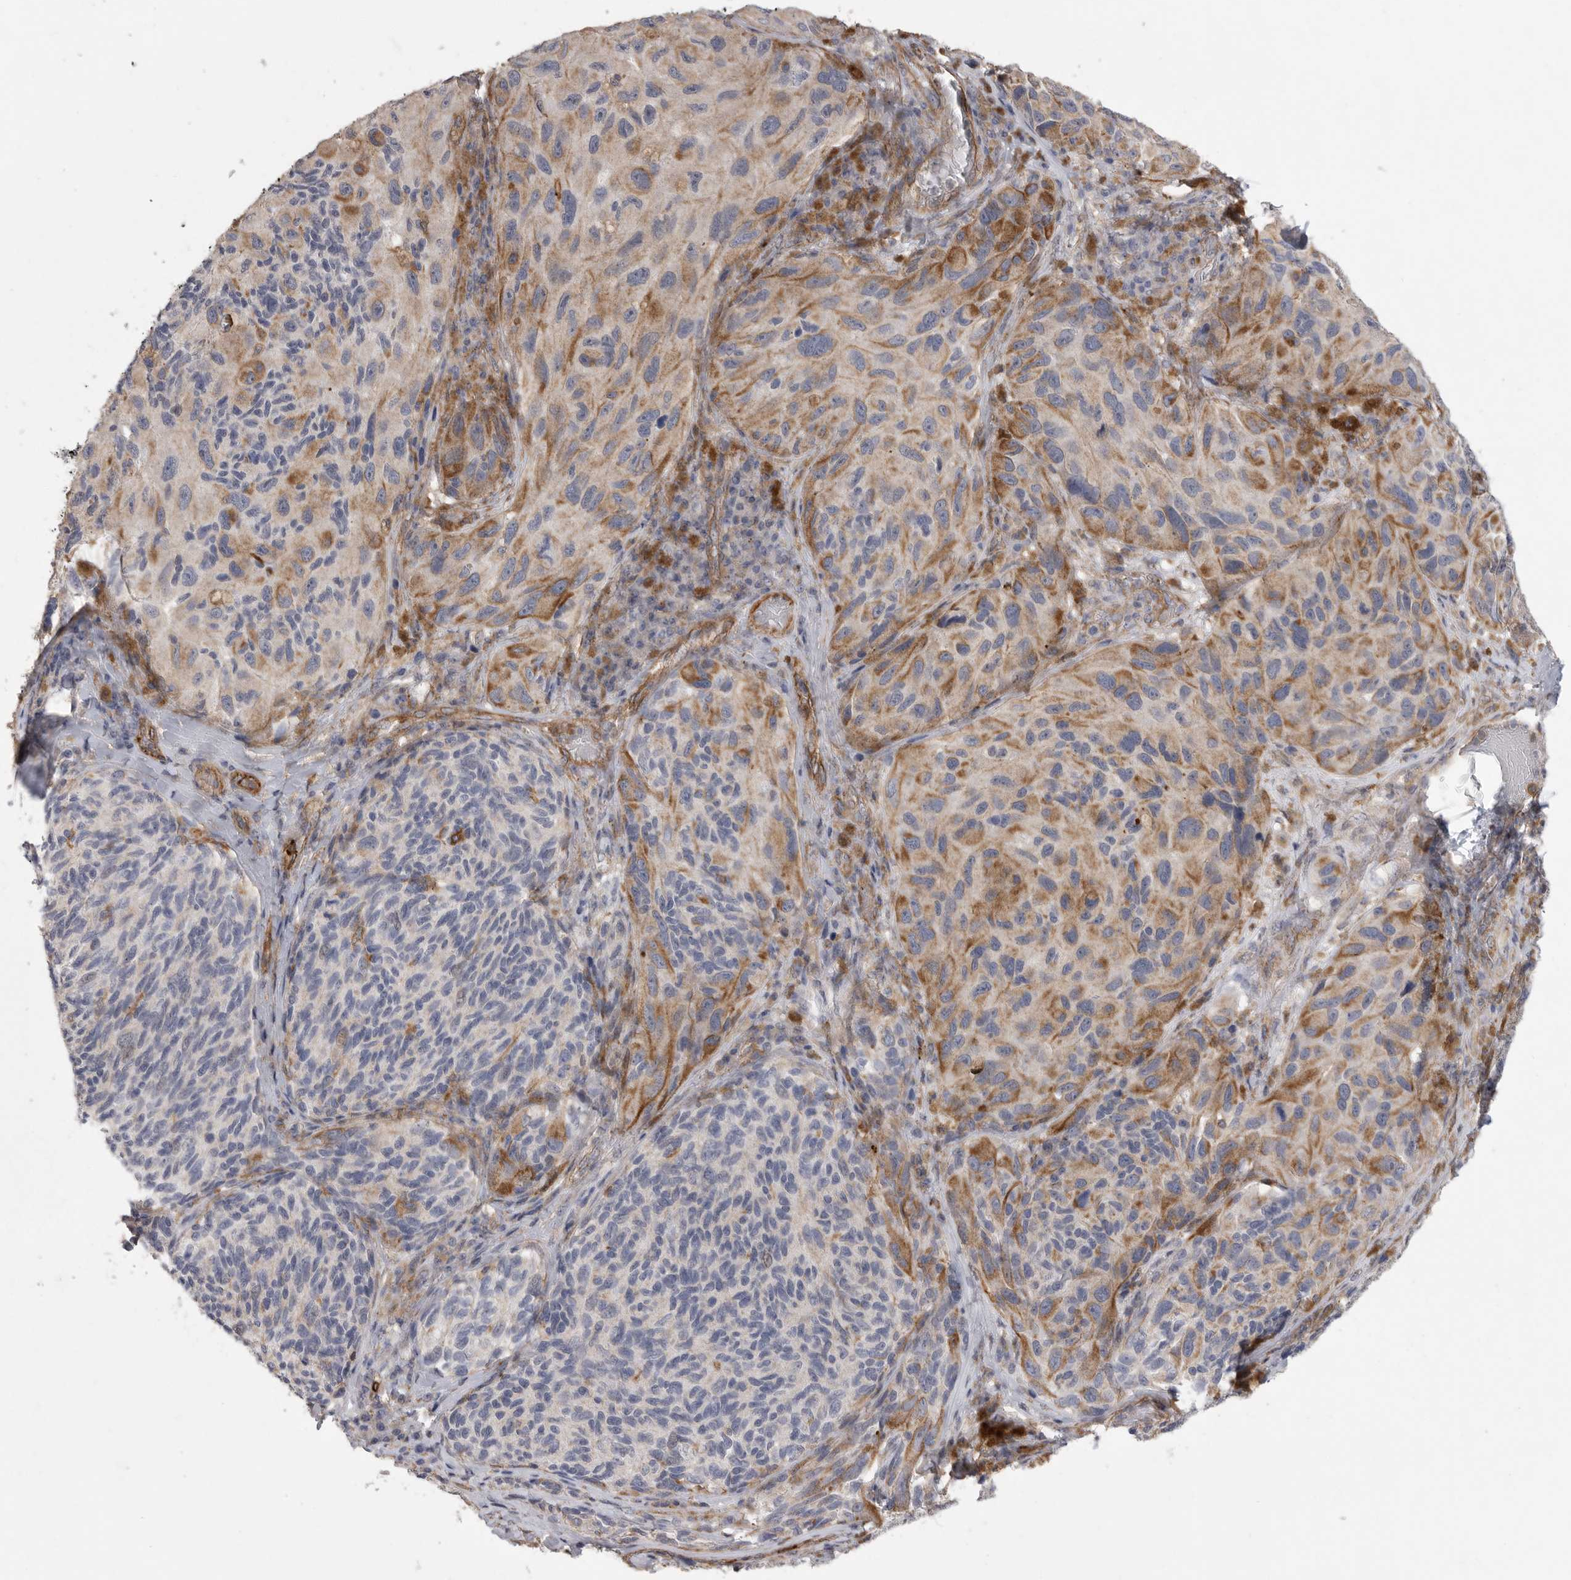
{"staining": {"intensity": "negative", "quantity": "none", "location": "none"}, "tissue": "melanoma", "cell_type": "Tumor cells", "image_type": "cancer", "snomed": [{"axis": "morphology", "description": "Malignant melanoma, NOS"}, {"axis": "topography", "description": "Skin"}], "caption": "Immunohistochemistry micrograph of human melanoma stained for a protein (brown), which exhibits no staining in tumor cells.", "gene": "SIGLEC10", "patient": {"sex": "female", "age": 73}}